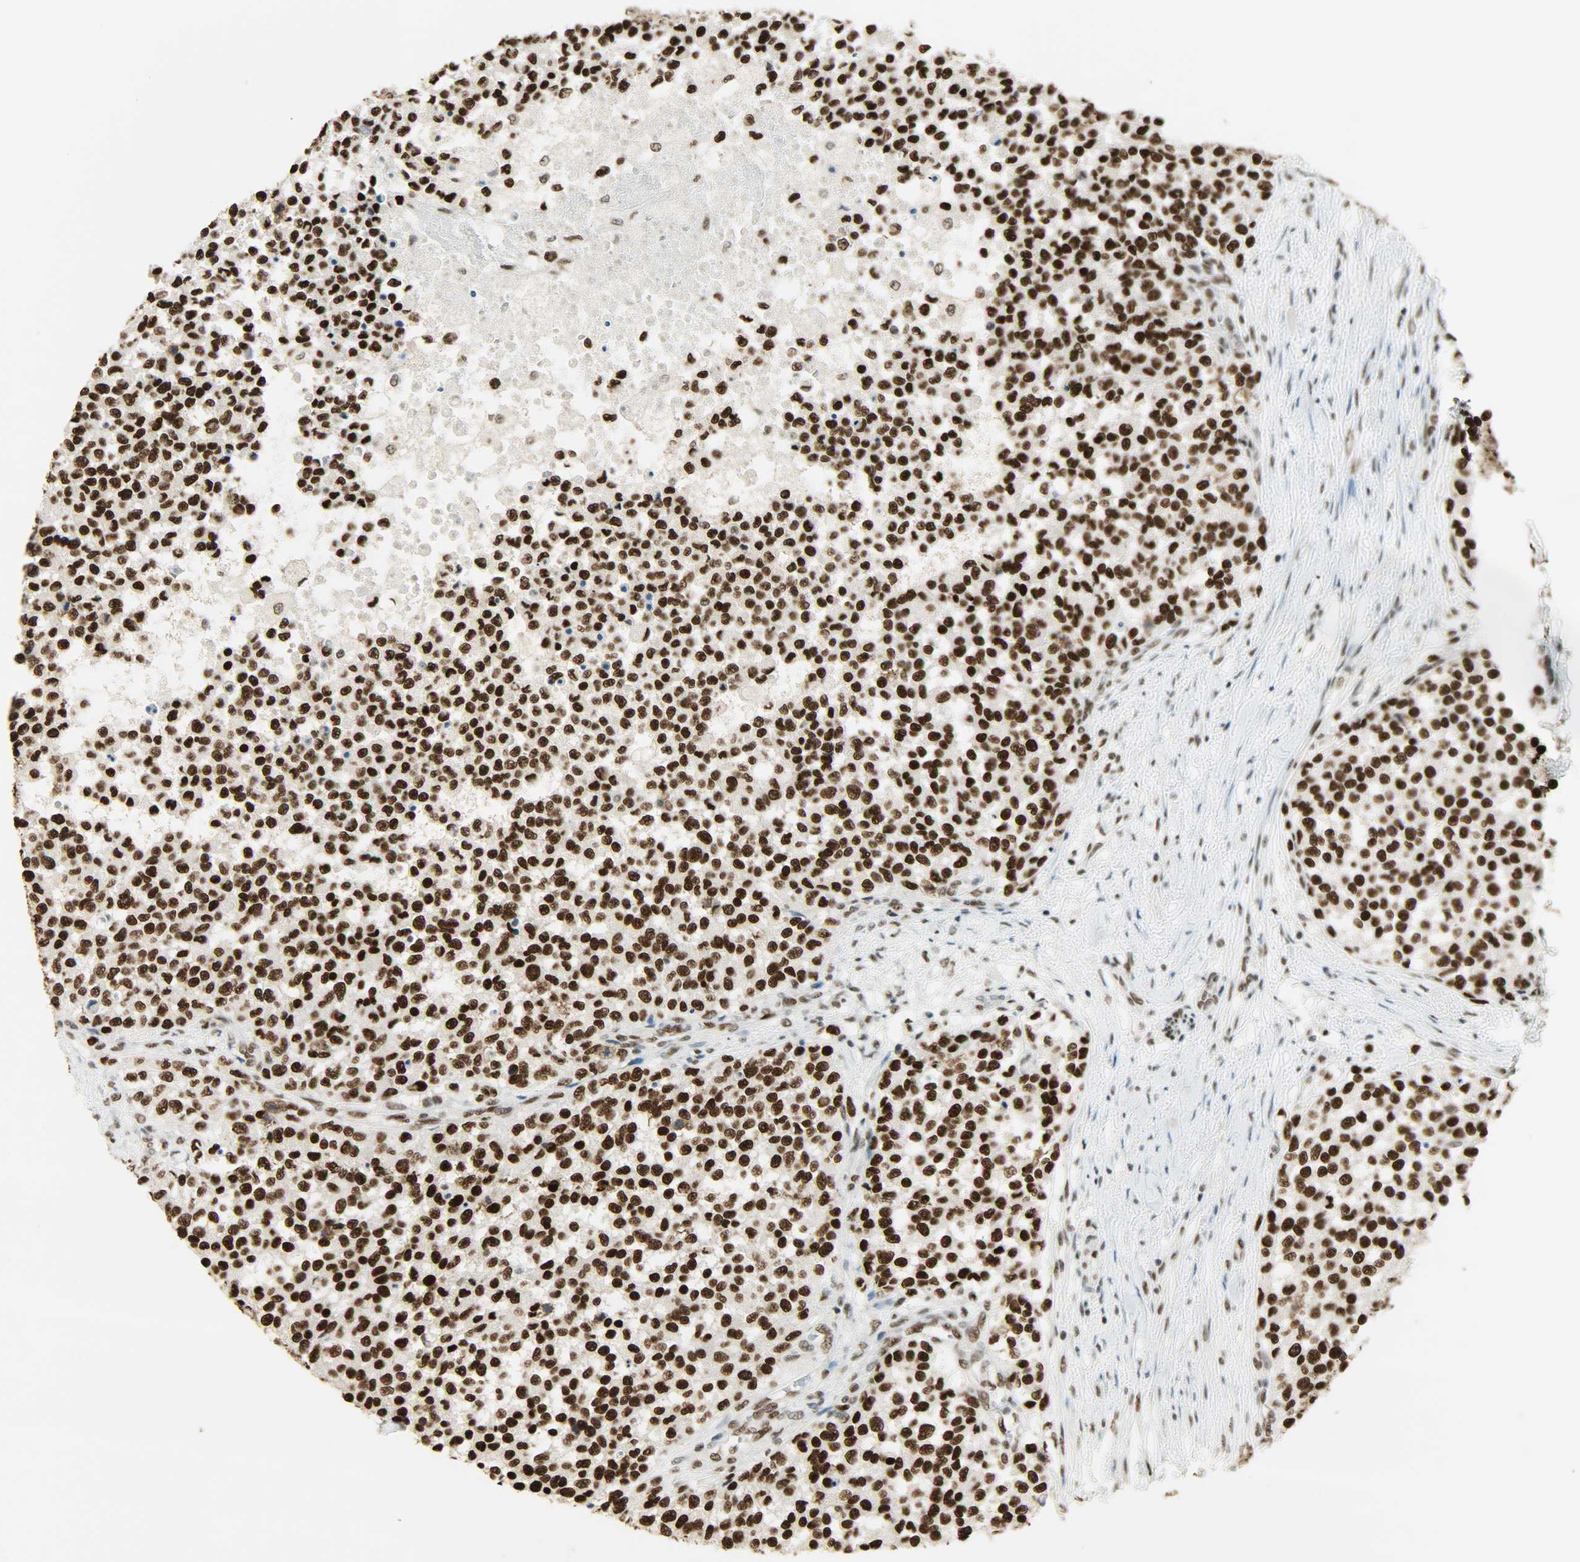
{"staining": {"intensity": "strong", "quantity": ">75%", "location": "nuclear"}, "tissue": "testis cancer", "cell_type": "Tumor cells", "image_type": "cancer", "snomed": [{"axis": "morphology", "description": "Seminoma, NOS"}, {"axis": "topography", "description": "Testis"}], "caption": "Testis cancer (seminoma) stained for a protein reveals strong nuclear positivity in tumor cells.", "gene": "MYEF2", "patient": {"sex": "male", "age": 59}}